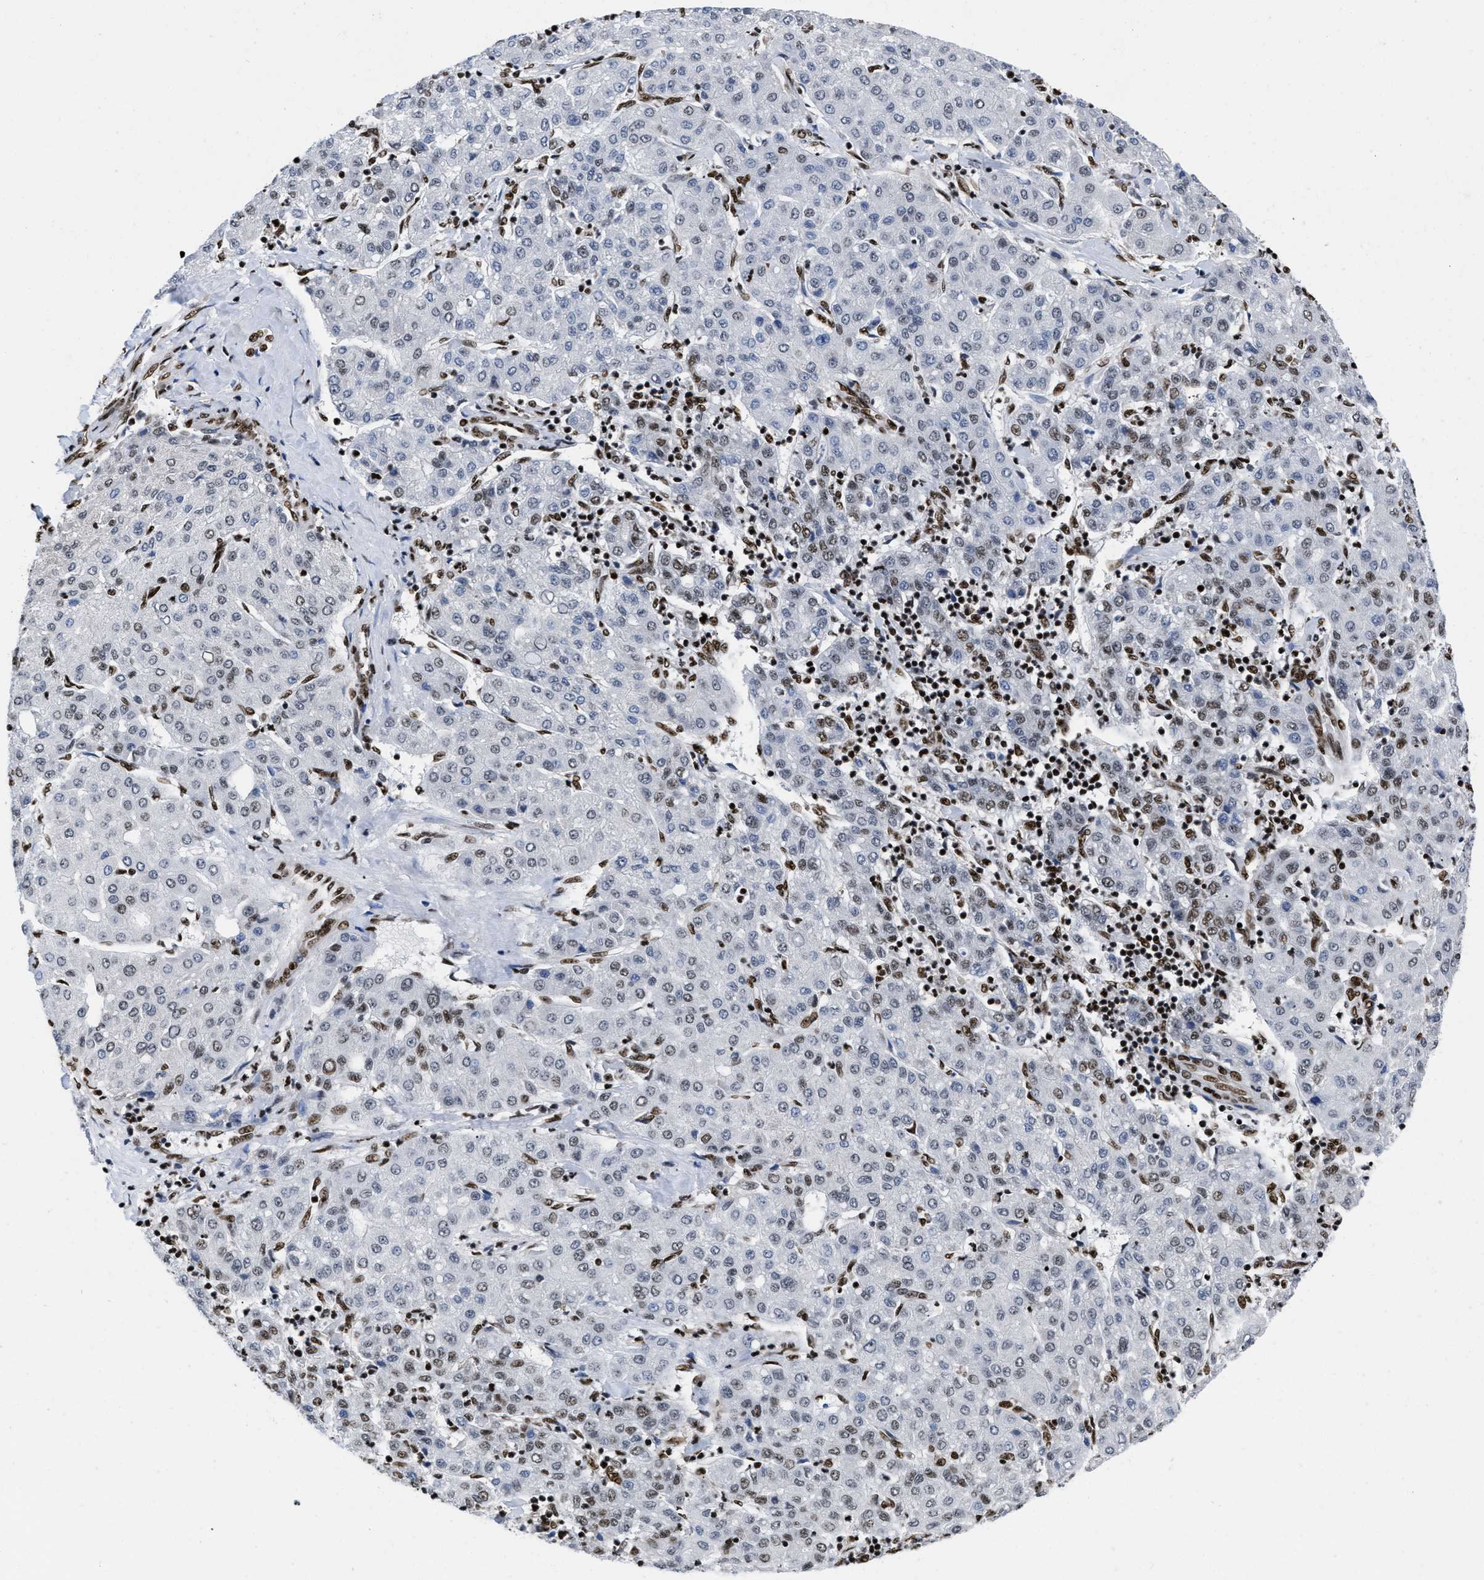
{"staining": {"intensity": "moderate", "quantity": "25%-75%", "location": "nuclear"}, "tissue": "liver cancer", "cell_type": "Tumor cells", "image_type": "cancer", "snomed": [{"axis": "morphology", "description": "Carcinoma, Hepatocellular, NOS"}, {"axis": "topography", "description": "Liver"}], "caption": "Tumor cells exhibit medium levels of moderate nuclear positivity in approximately 25%-75% of cells in human hepatocellular carcinoma (liver). The protein of interest is shown in brown color, while the nuclei are stained blue.", "gene": "CREB1", "patient": {"sex": "male", "age": 65}}